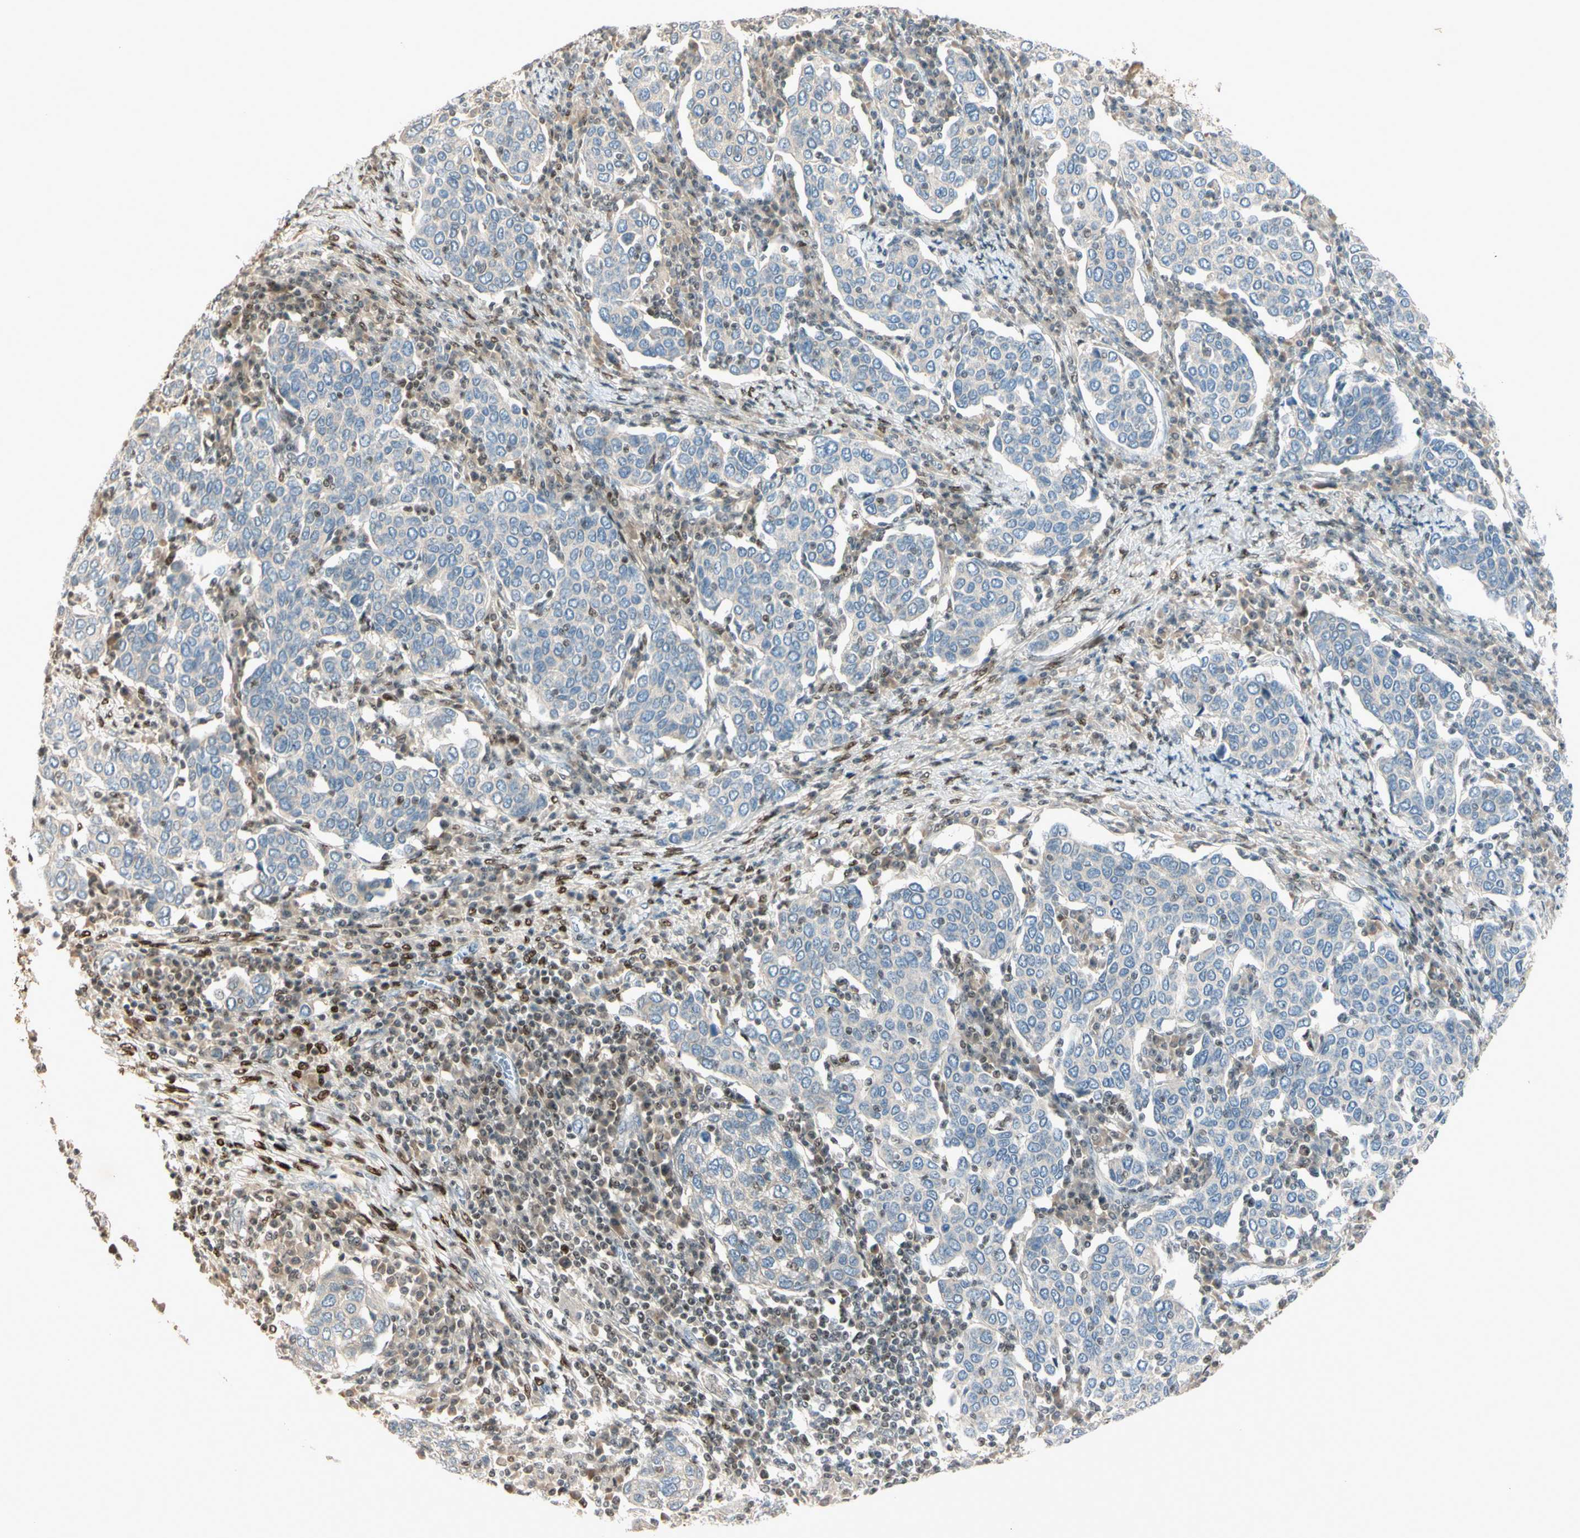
{"staining": {"intensity": "negative", "quantity": "none", "location": "none"}, "tissue": "cervical cancer", "cell_type": "Tumor cells", "image_type": "cancer", "snomed": [{"axis": "morphology", "description": "Squamous cell carcinoma, NOS"}, {"axis": "topography", "description": "Cervix"}], "caption": "Cervical squamous cell carcinoma stained for a protein using immunohistochemistry (IHC) demonstrates no expression tumor cells.", "gene": "NFYA", "patient": {"sex": "female", "age": 40}}